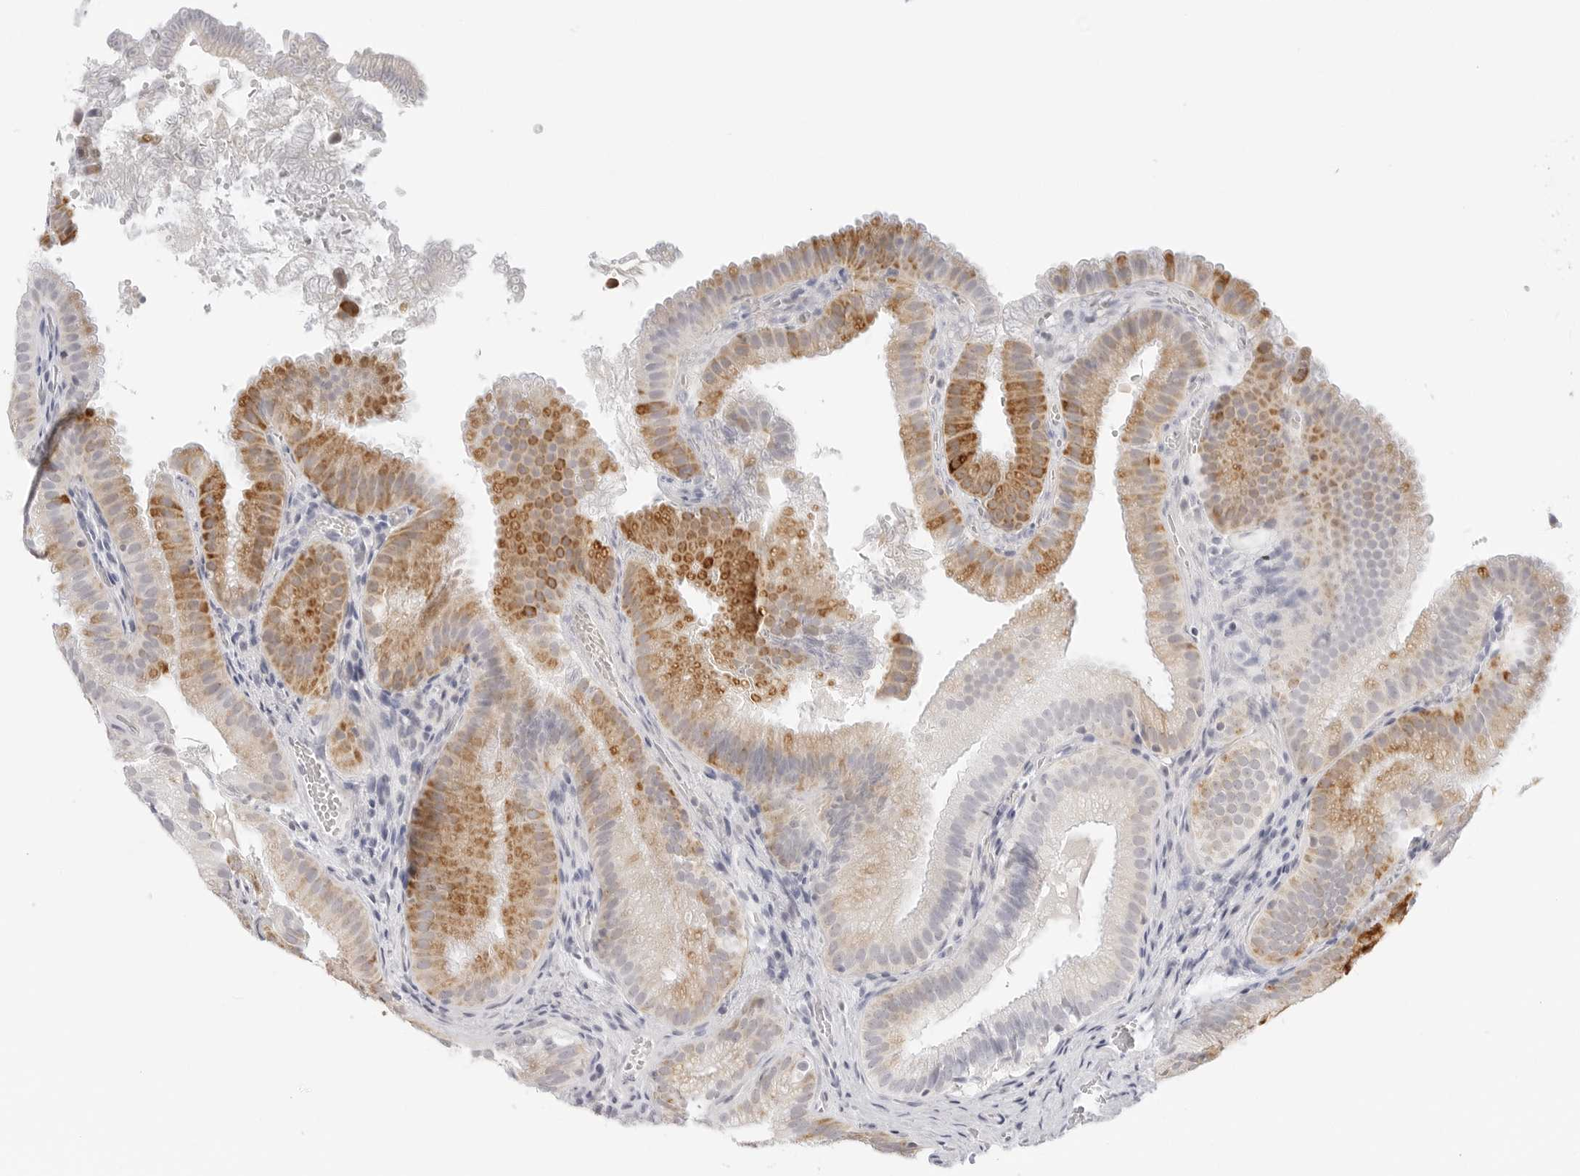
{"staining": {"intensity": "moderate", "quantity": "25%-75%", "location": "cytoplasmic/membranous"}, "tissue": "gallbladder", "cell_type": "Glandular cells", "image_type": "normal", "snomed": [{"axis": "morphology", "description": "Normal tissue, NOS"}, {"axis": "topography", "description": "Gallbladder"}], "caption": "A medium amount of moderate cytoplasmic/membranous expression is identified in approximately 25%-75% of glandular cells in unremarkable gallbladder. (DAB (3,3'-diaminobenzidine) IHC, brown staining for protein, blue staining for nuclei).", "gene": "HMGCS2", "patient": {"sex": "female", "age": 30}}